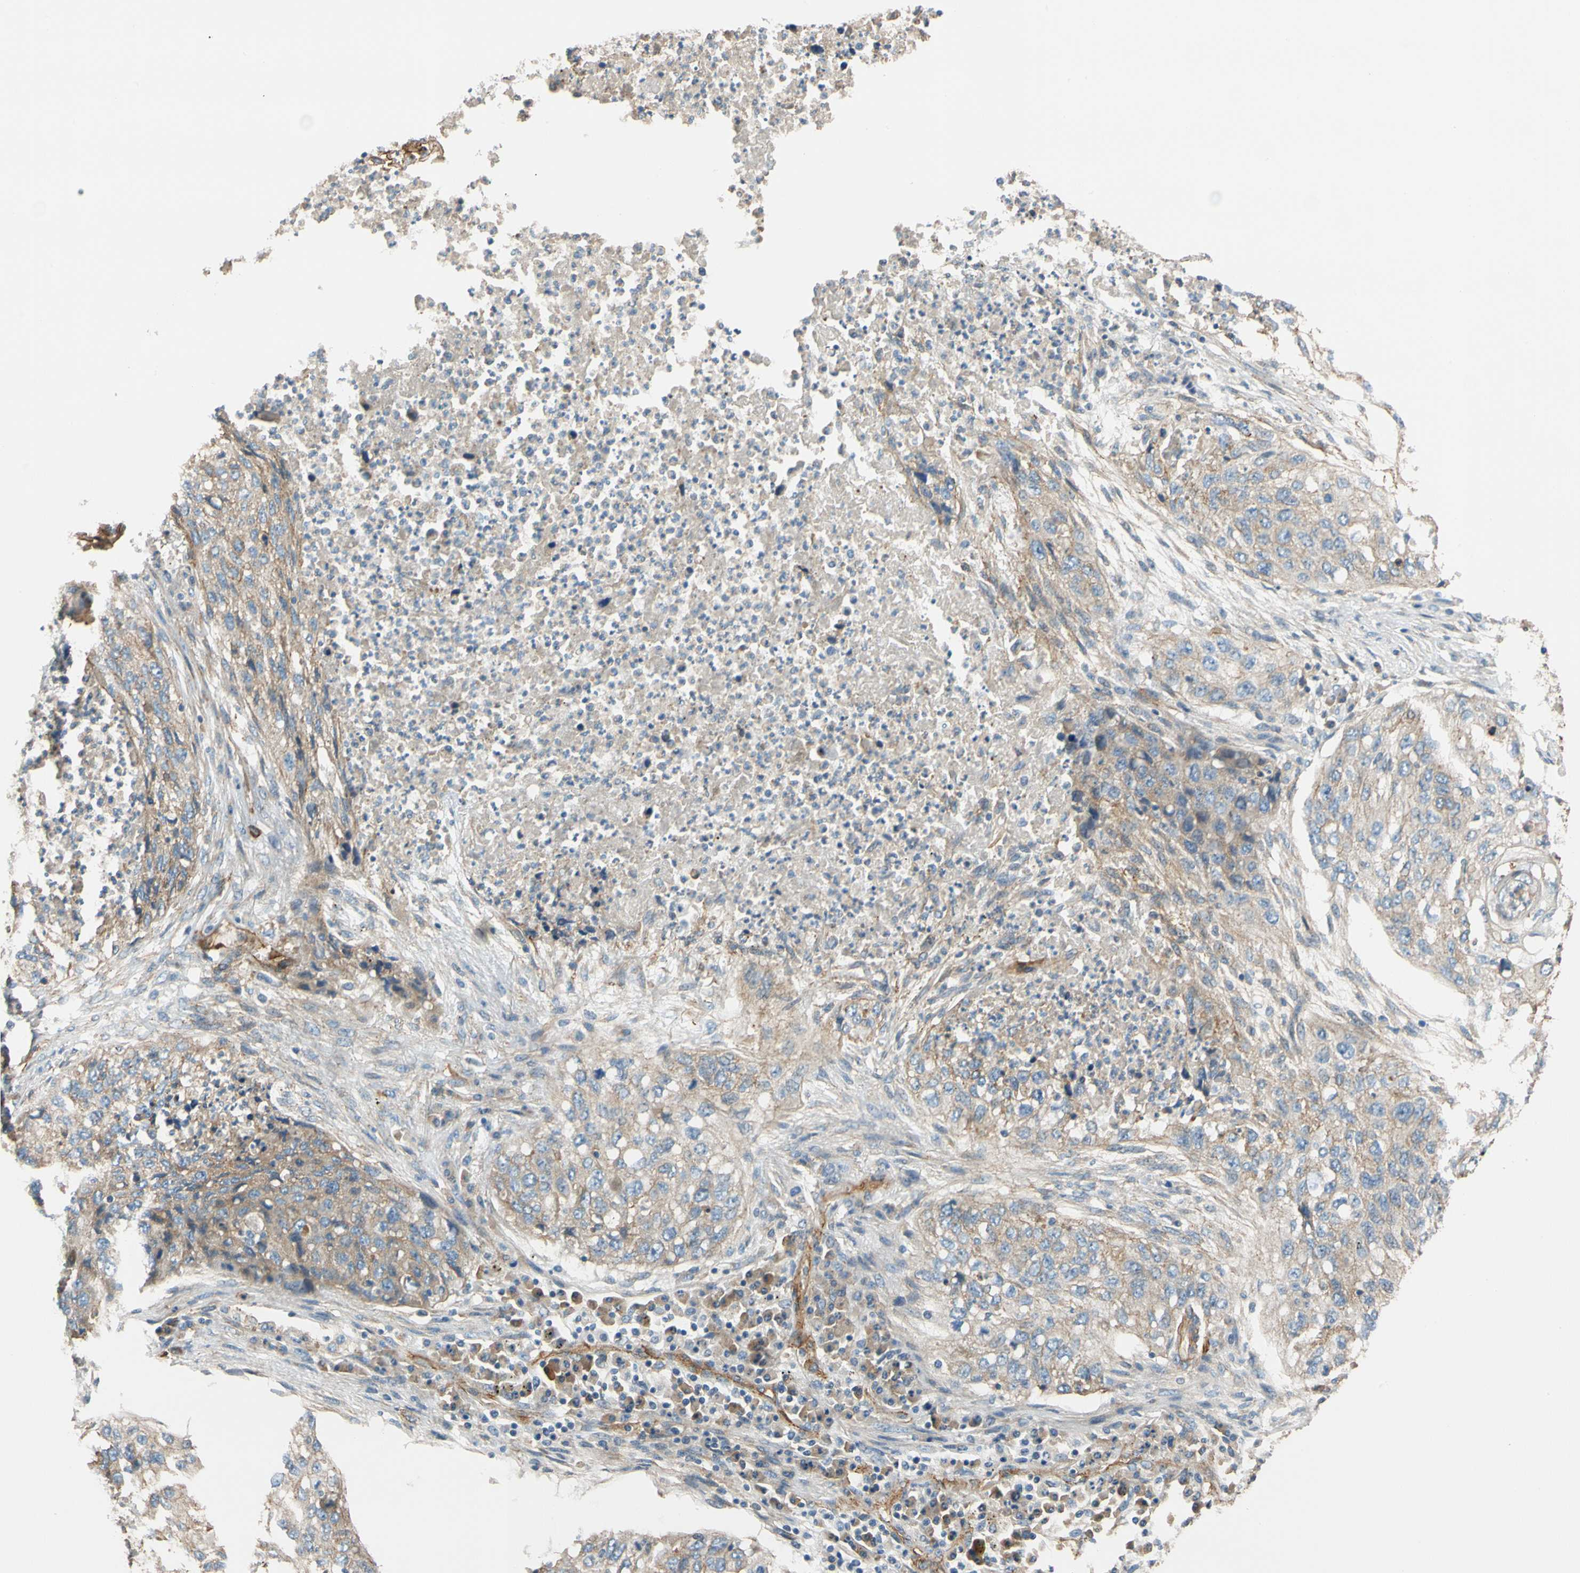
{"staining": {"intensity": "weak", "quantity": "25%-75%", "location": "cytoplasmic/membranous"}, "tissue": "lung cancer", "cell_type": "Tumor cells", "image_type": "cancer", "snomed": [{"axis": "morphology", "description": "Squamous cell carcinoma, NOS"}, {"axis": "topography", "description": "Lung"}], "caption": "DAB immunohistochemical staining of lung cancer (squamous cell carcinoma) shows weak cytoplasmic/membranous protein staining in approximately 25%-75% of tumor cells.", "gene": "SPTAN1", "patient": {"sex": "female", "age": 63}}